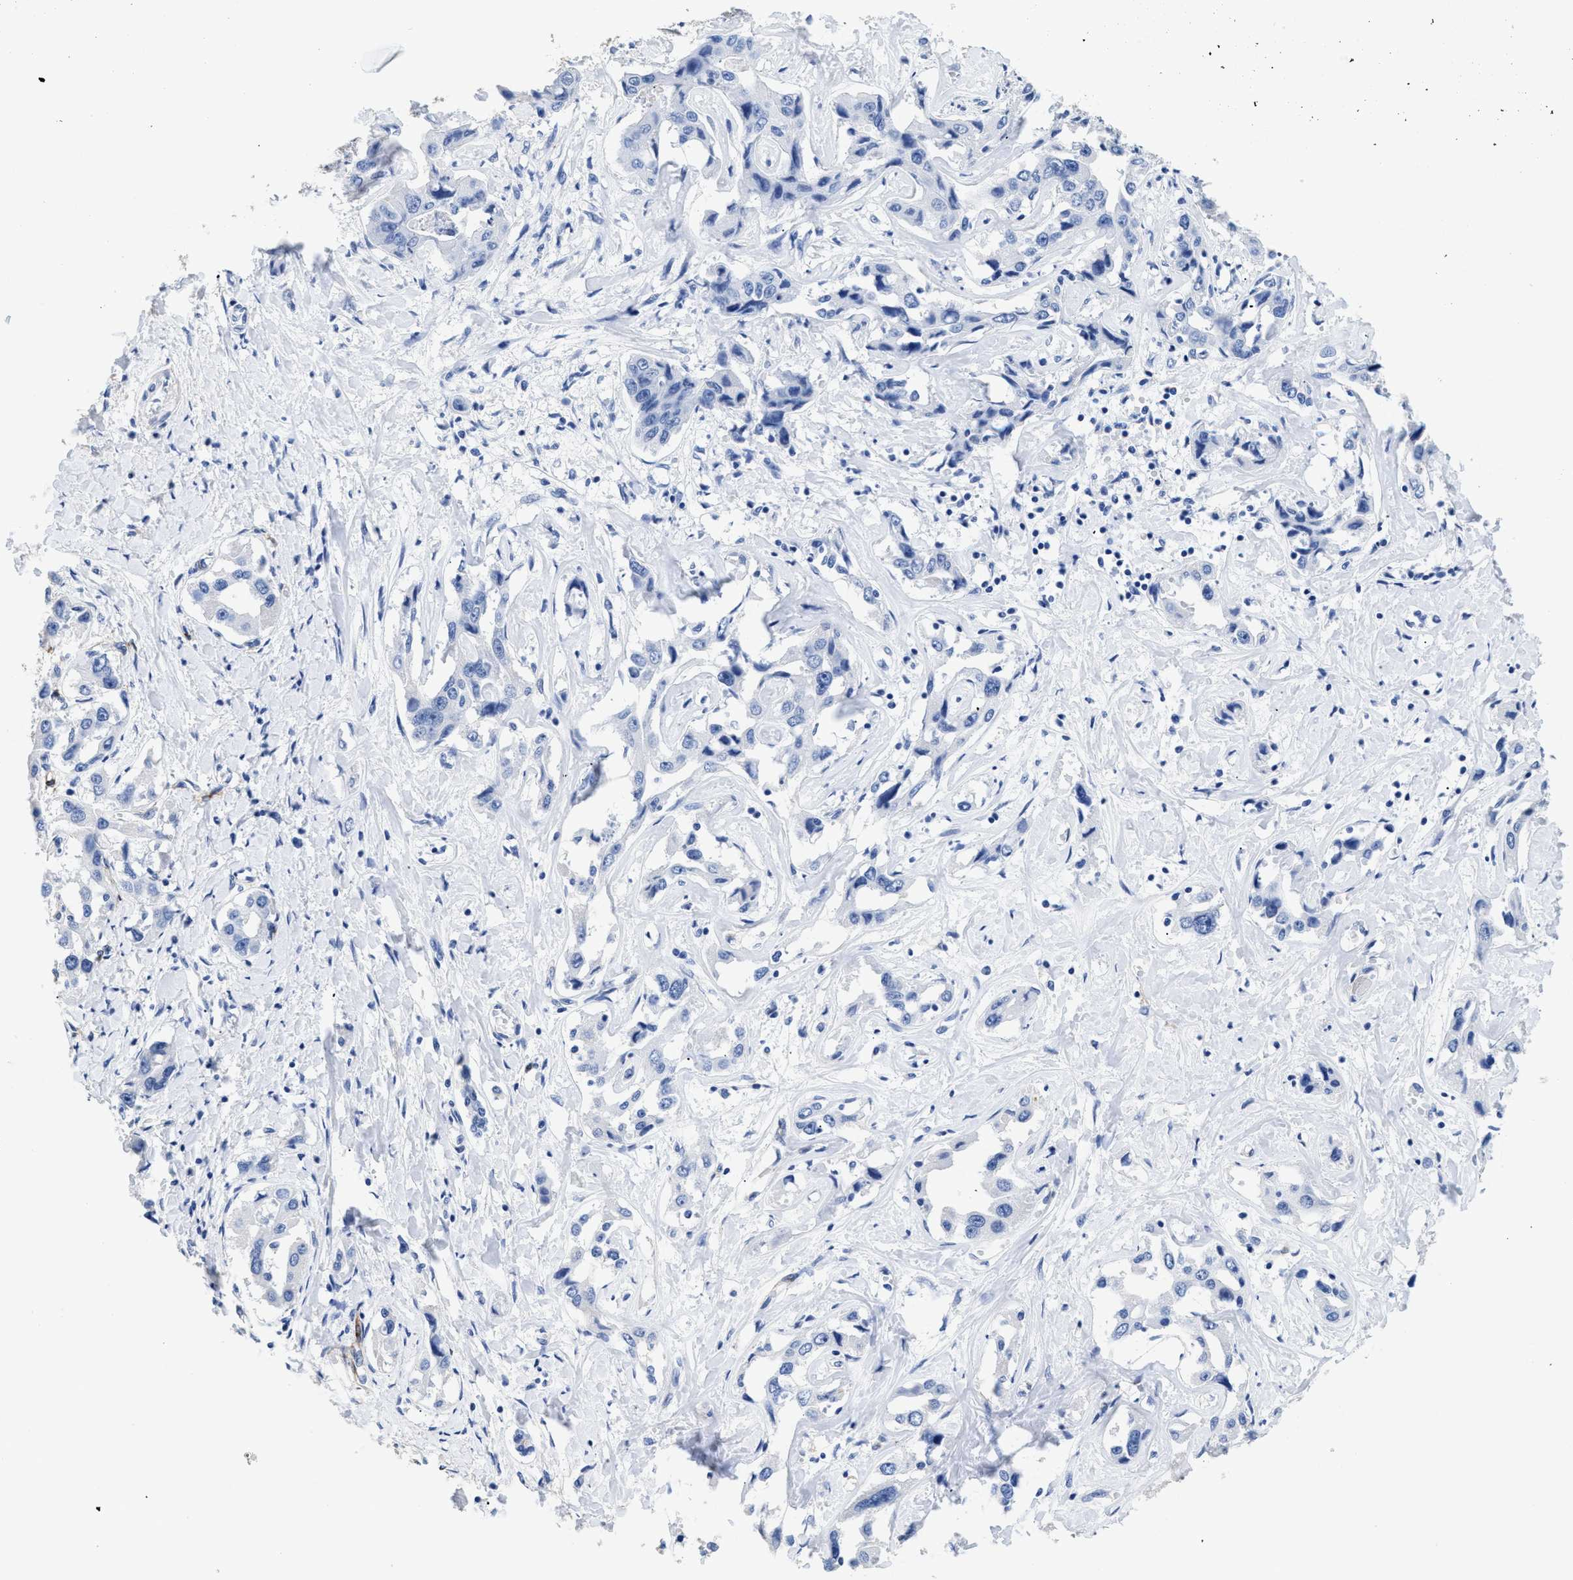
{"staining": {"intensity": "negative", "quantity": "none", "location": "none"}, "tissue": "liver cancer", "cell_type": "Tumor cells", "image_type": "cancer", "snomed": [{"axis": "morphology", "description": "Cholangiocarcinoma"}, {"axis": "topography", "description": "Liver"}], "caption": "Human liver cancer stained for a protein using immunohistochemistry (IHC) shows no expression in tumor cells.", "gene": "DLC1", "patient": {"sex": "male", "age": 59}}